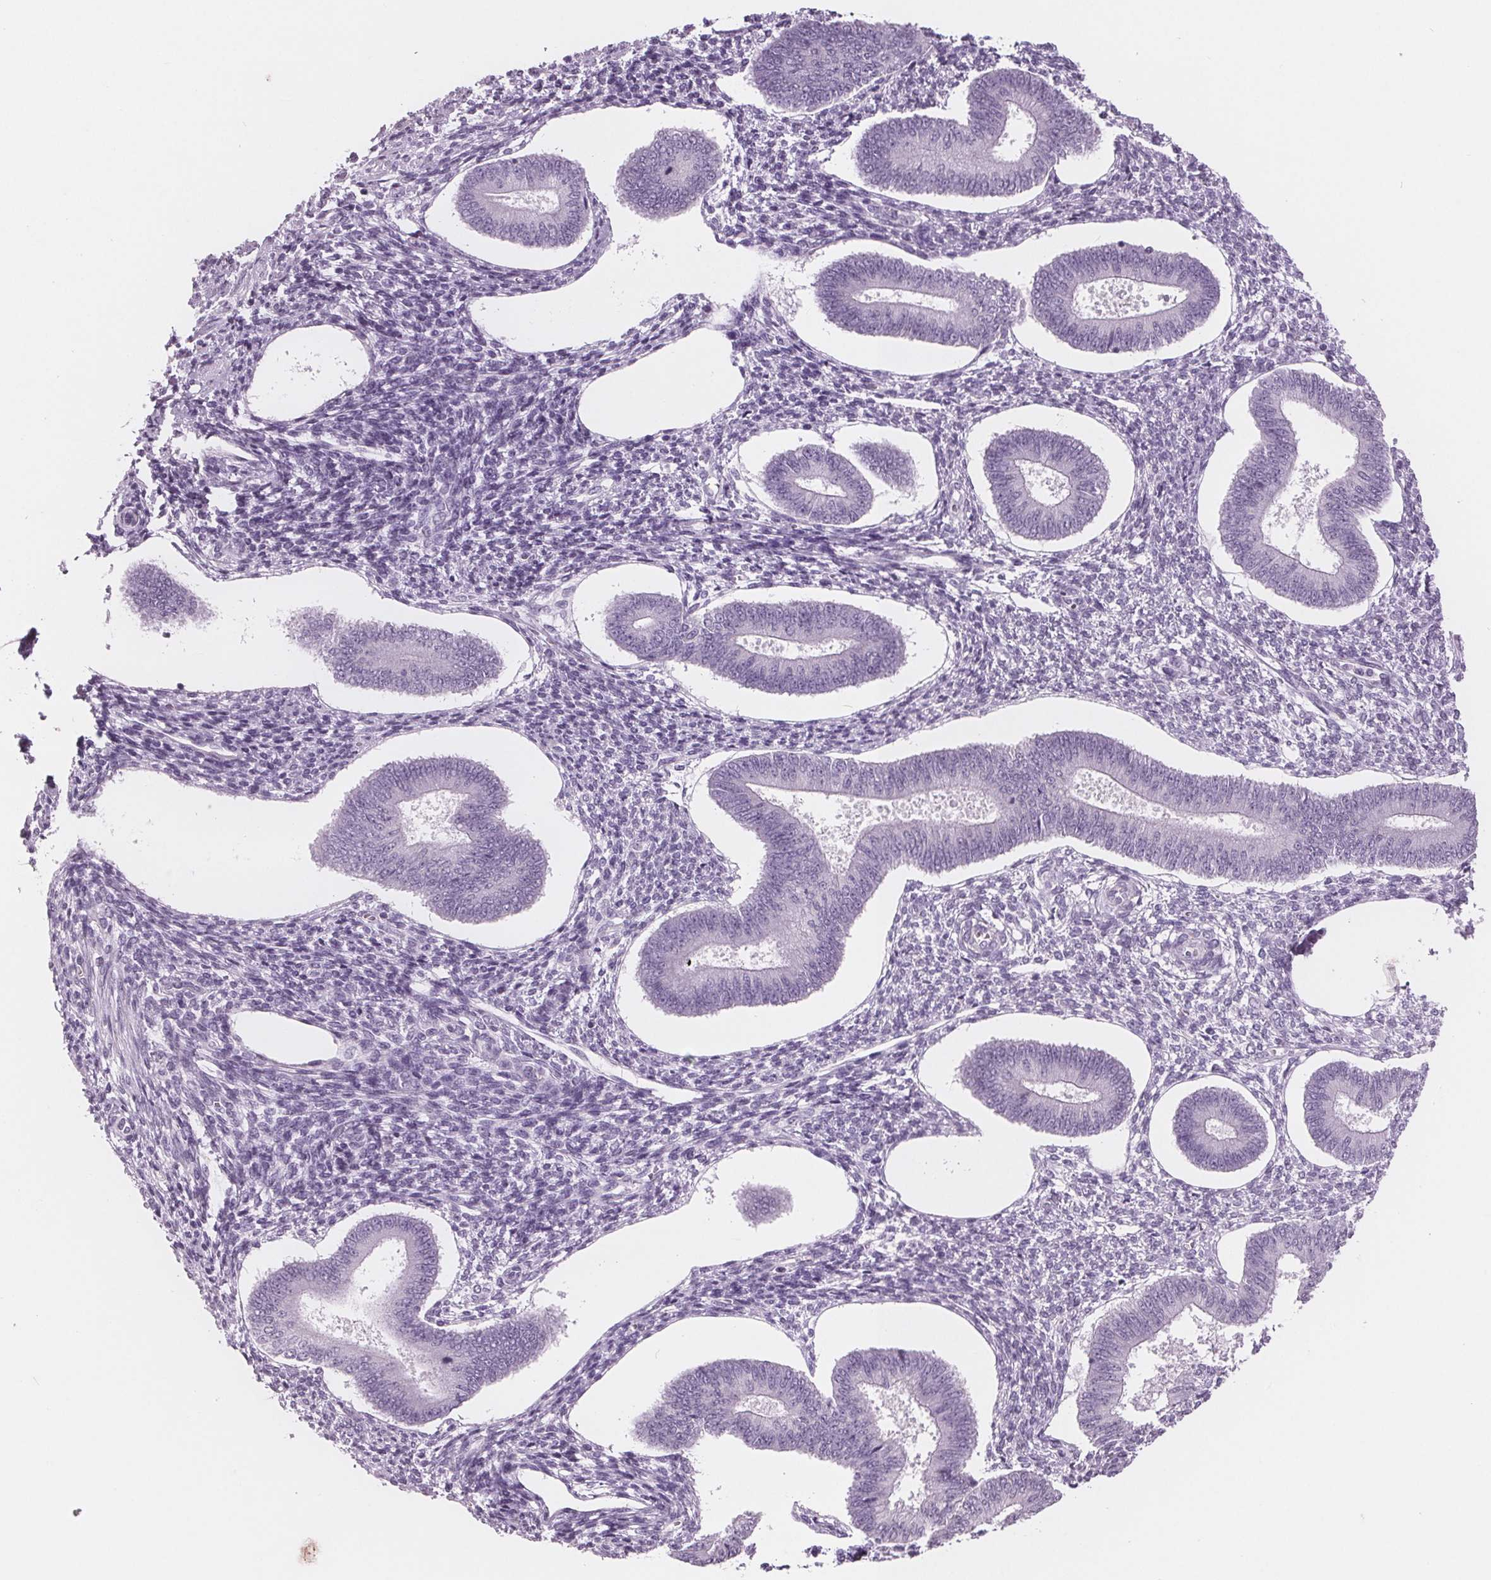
{"staining": {"intensity": "negative", "quantity": "none", "location": "none"}, "tissue": "endometrium", "cell_type": "Cells in endometrial stroma", "image_type": "normal", "snomed": [{"axis": "morphology", "description": "Normal tissue, NOS"}, {"axis": "topography", "description": "Endometrium"}], "caption": "Cells in endometrial stroma show no significant expression in benign endometrium.", "gene": "AMBP", "patient": {"sex": "female", "age": 42}}